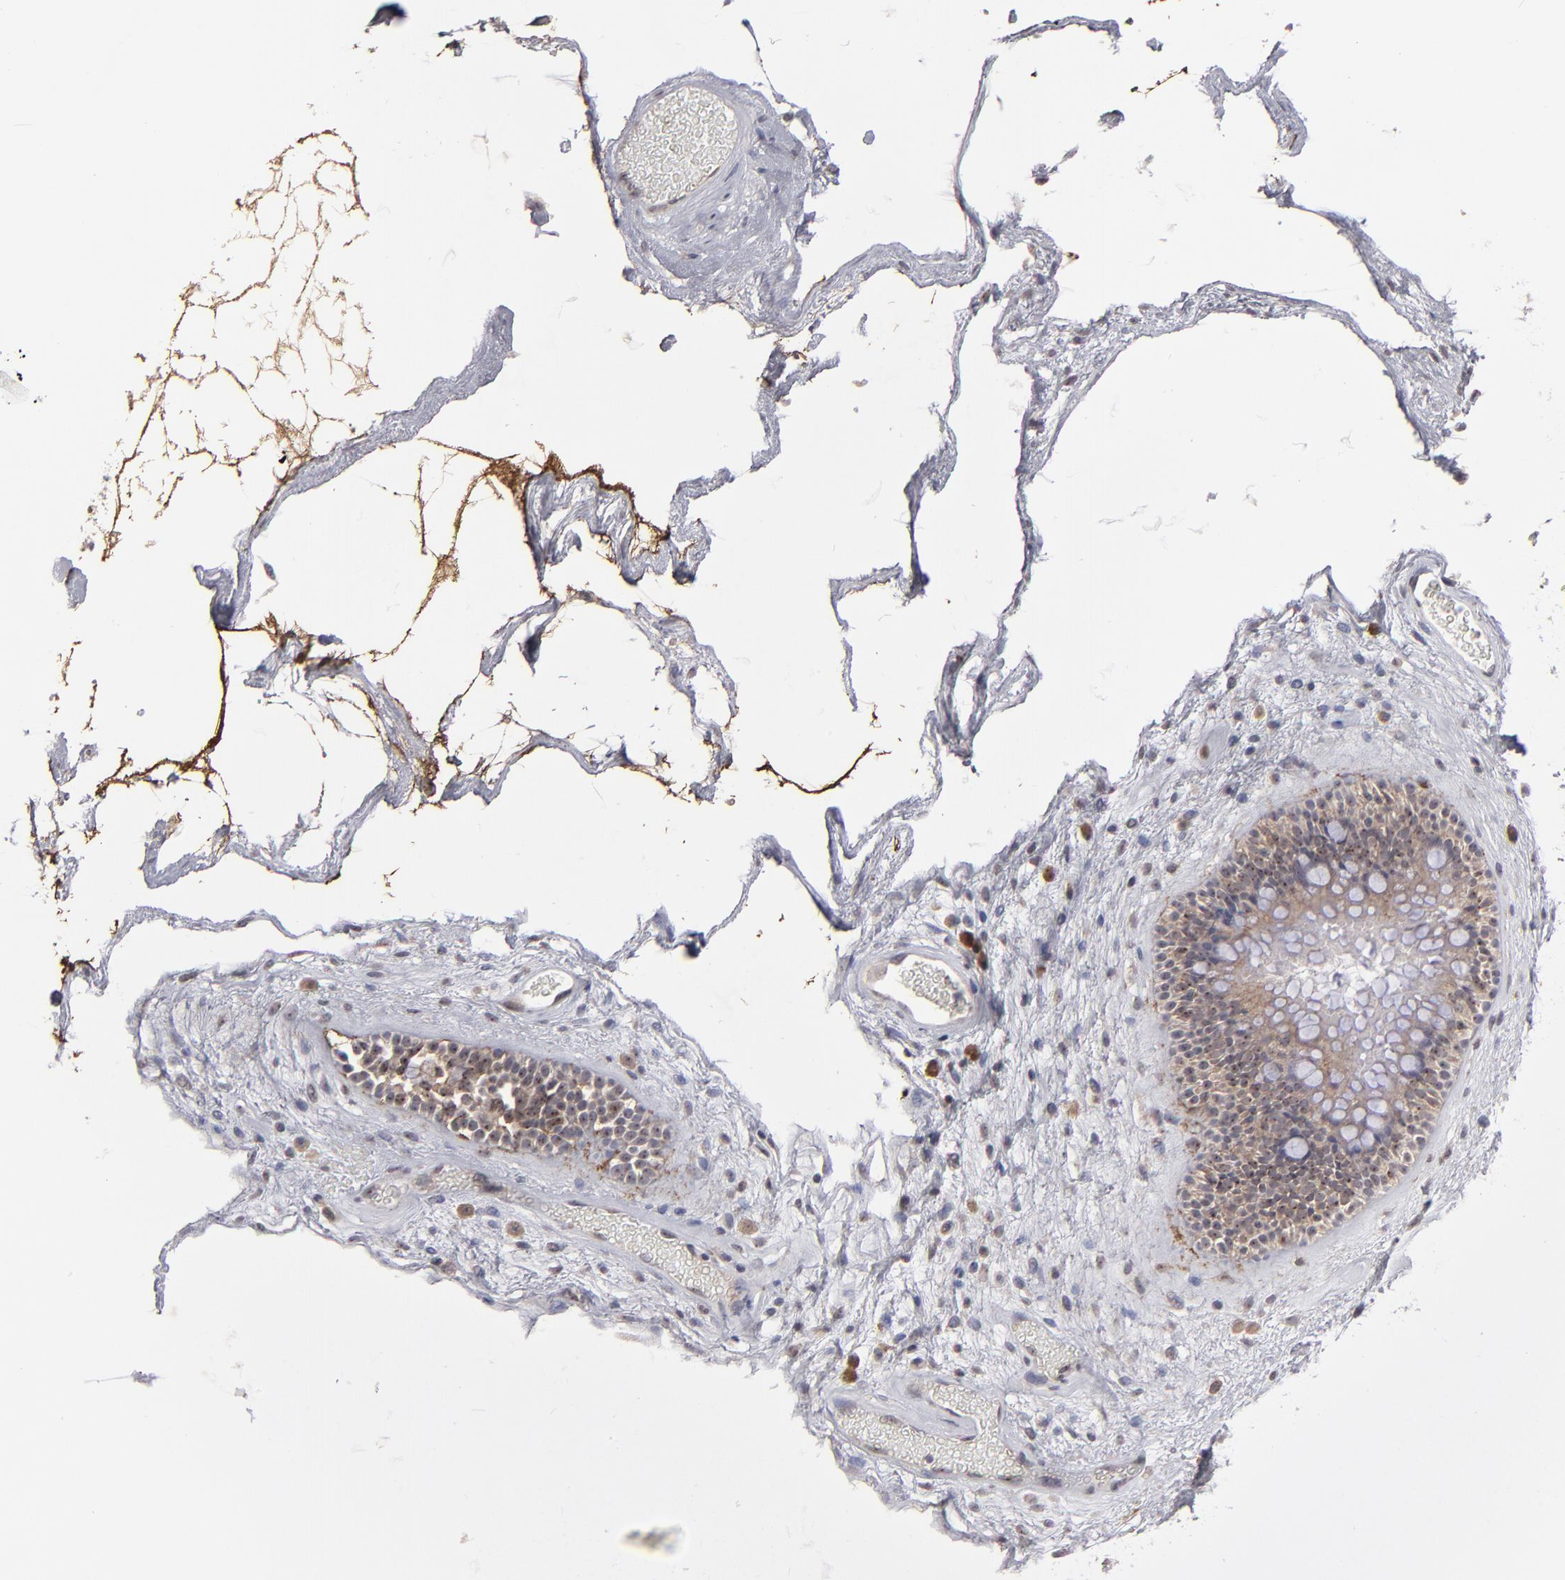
{"staining": {"intensity": "moderate", "quantity": ">75%", "location": "cytoplasmic/membranous"}, "tissue": "nasopharynx", "cell_type": "Respiratory epithelial cells", "image_type": "normal", "snomed": [{"axis": "morphology", "description": "Normal tissue, NOS"}, {"axis": "morphology", "description": "Inflammation, NOS"}, {"axis": "topography", "description": "Nasopharynx"}], "caption": "Nasopharynx stained with DAB (3,3'-diaminobenzidine) IHC reveals medium levels of moderate cytoplasmic/membranous expression in about >75% of respiratory epithelial cells. (DAB (3,3'-diaminobenzidine) IHC, brown staining for protein, blue staining for nuclei).", "gene": "GLCCI1", "patient": {"sex": "male", "age": 48}}